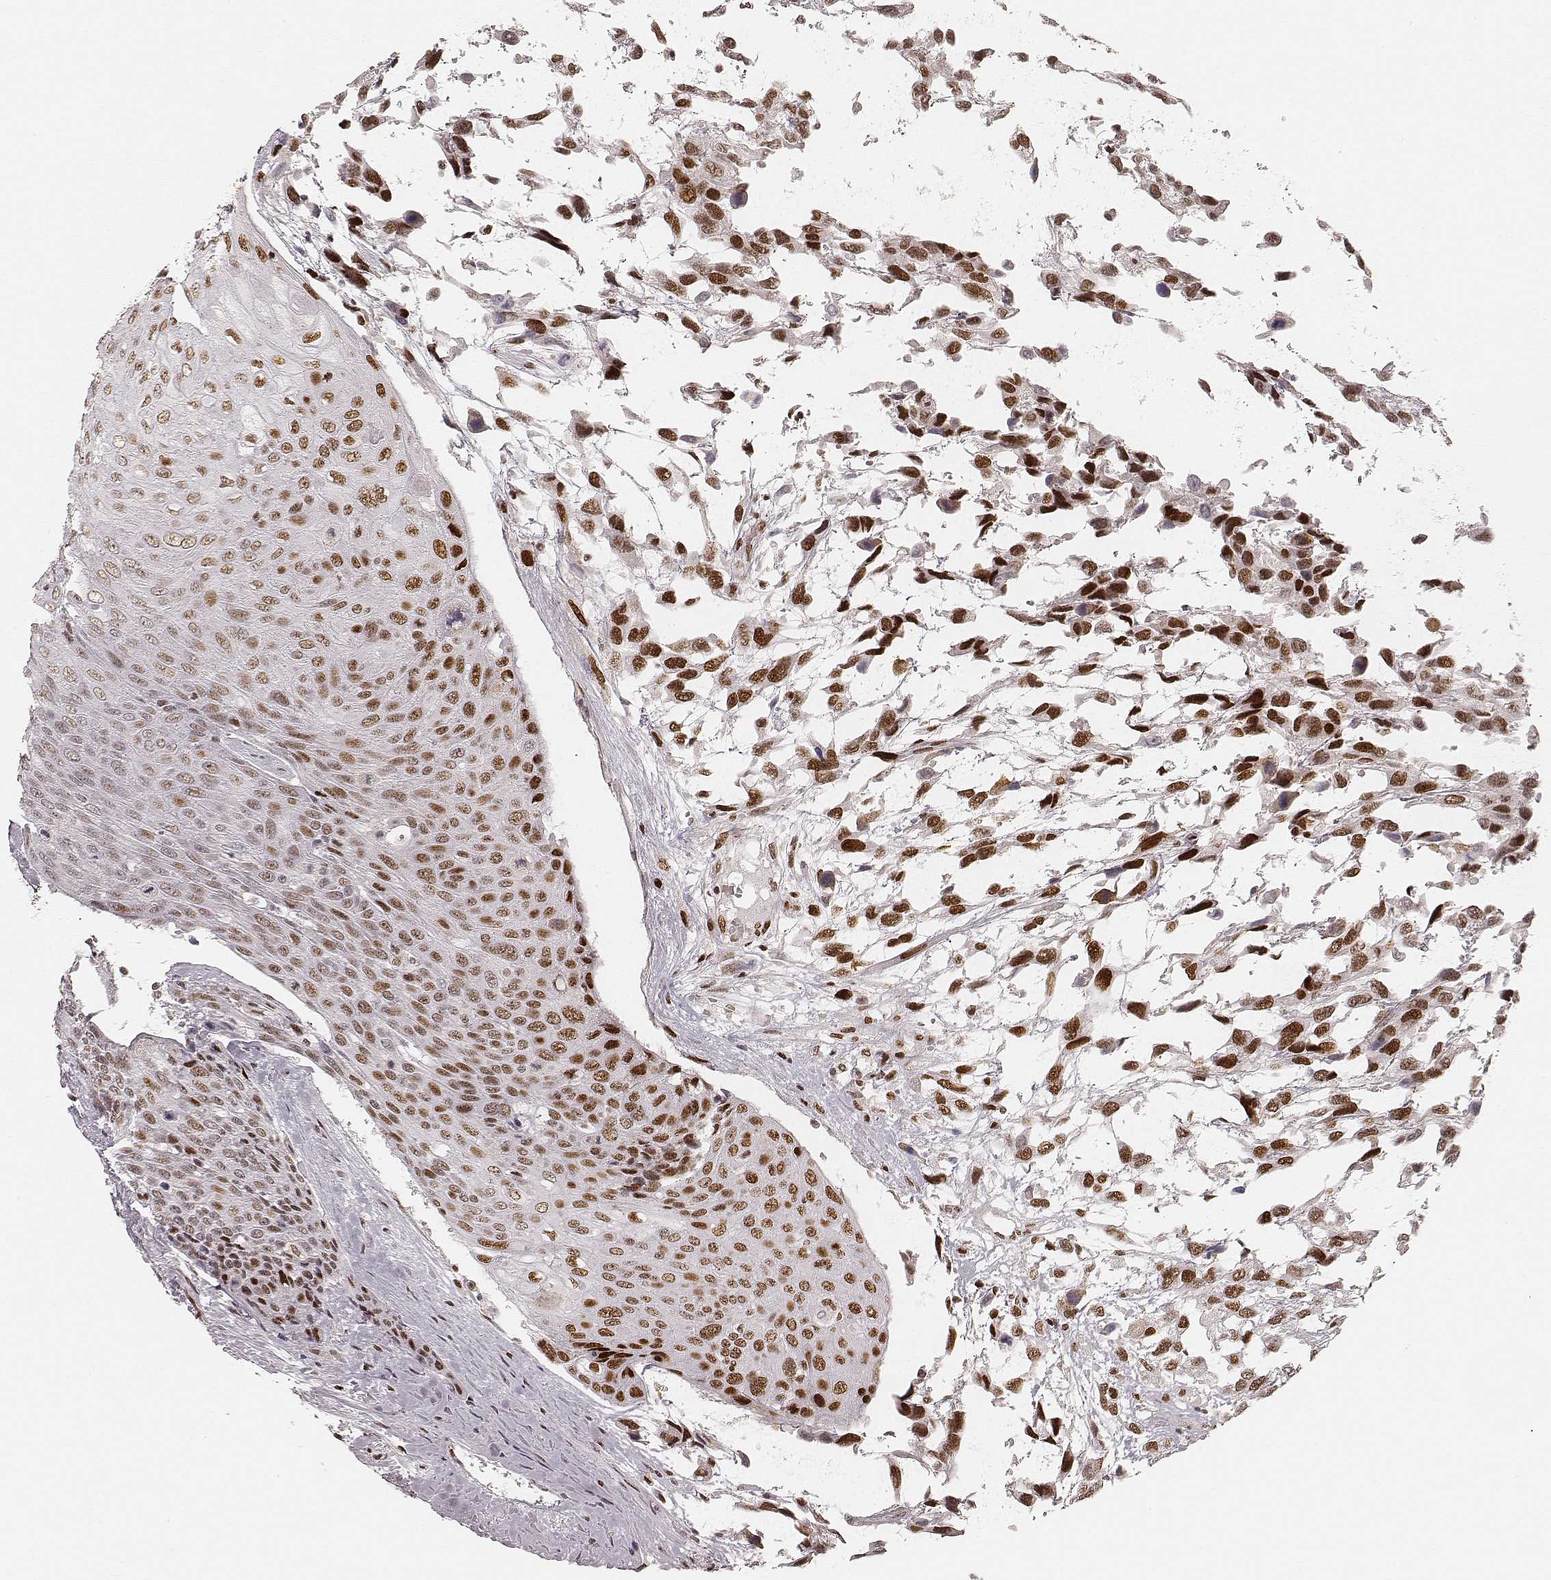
{"staining": {"intensity": "strong", "quantity": ">75%", "location": "nuclear"}, "tissue": "urothelial cancer", "cell_type": "Tumor cells", "image_type": "cancer", "snomed": [{"axis": "morphology", "description": "Urothelial carcinoma, High grade"}, {"axis": "topography", "description": "Urinary bladder"}], "caption": "An image of urothelial cancer stained for a protein exhibits strong nuclear brown staining in tumor cells.", "gene": "HNRNPC", "patient": {"sex": "female", "age": 70}}